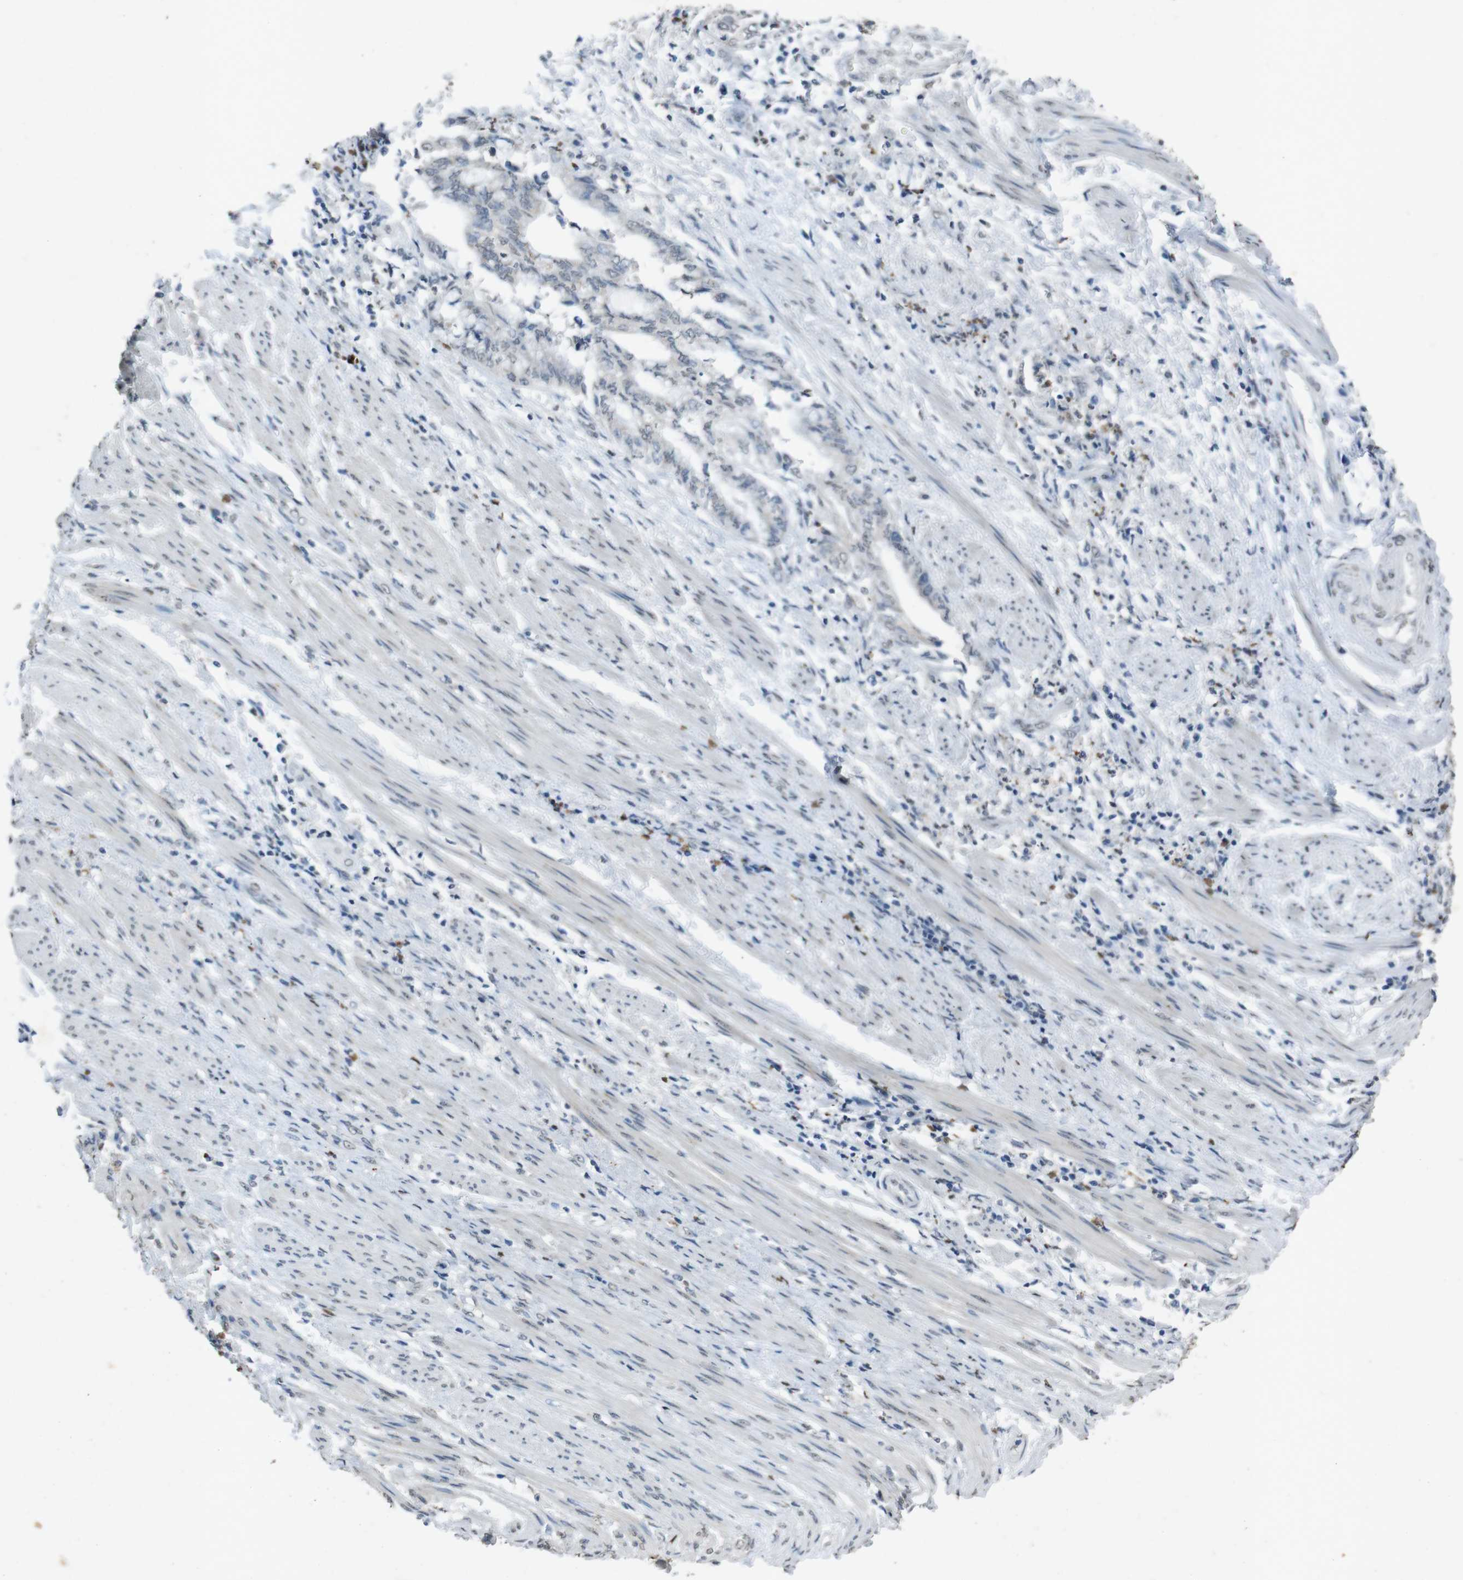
{"staining": {"intensity": "negative", "quantity": "none", "location": "none"}, "tissue": "endometrial cancer", "cell_type": "Tumor cells", "image_type": "cancer", "snomed": [{"axis": "morphology", "description": "Necrosis, NOS"}, {"axis": "morphology", "description": "Adenocarcinoma, NOS"}, {"axis": "topography", "description": "Endometrium"}], "caption": "Immunohistochemical staining of endometrial adenocarcinoma shows no significant expression in tumor cells. (DAB (3,3'-diaminobenzidine) IHC with hematoxylin counter stain).", "gene": "STBD1", "patient": {"sex": "female", "age": 79}}